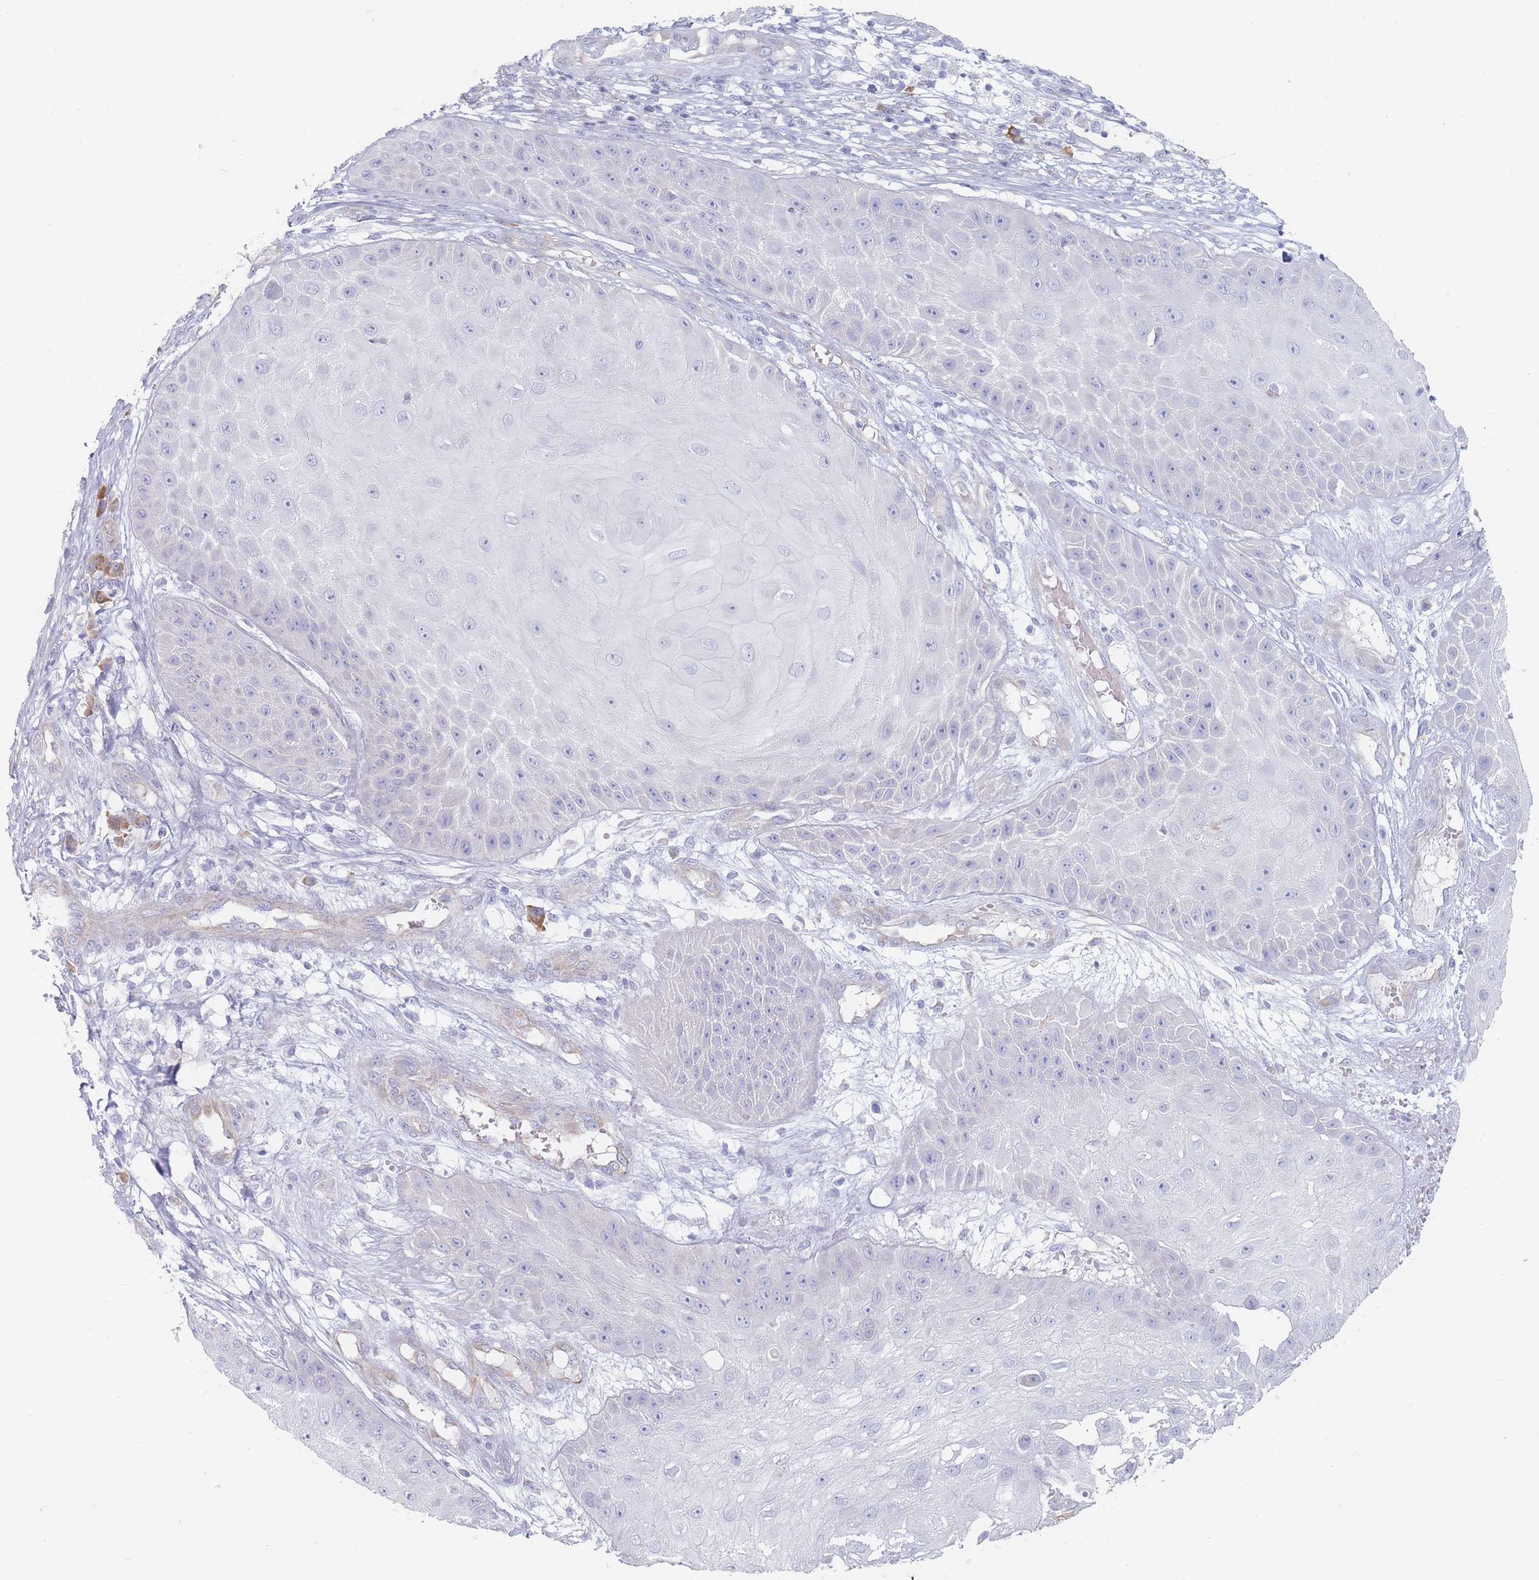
{"staining": {"intensity": "negative", "quantity": "none", "location": "none"}, "tissue": "skin cancer", "cell_type": "Tumor cells", "image_type": "cancer", "snomed": [{"axis": "morphology", "description": "Squamous cell carcinoma, NOS"}, {"axis": "topography", "description": "Skin"}], "caption": "DAB (3,3'-diaminobenzidine) immunohistochemical staining of human skin squamous cell carcinoma reveals no significant expression in tumor cells. The staining was performed using DAB (3,3'-diaminobenzidine) to visualize the protein expression in brown, while the nuclei were stained in blue with hematoxylin (Magnification: 20x).", "gene": "ERBIN", "patient": {"sex": "male", "age": 70}}